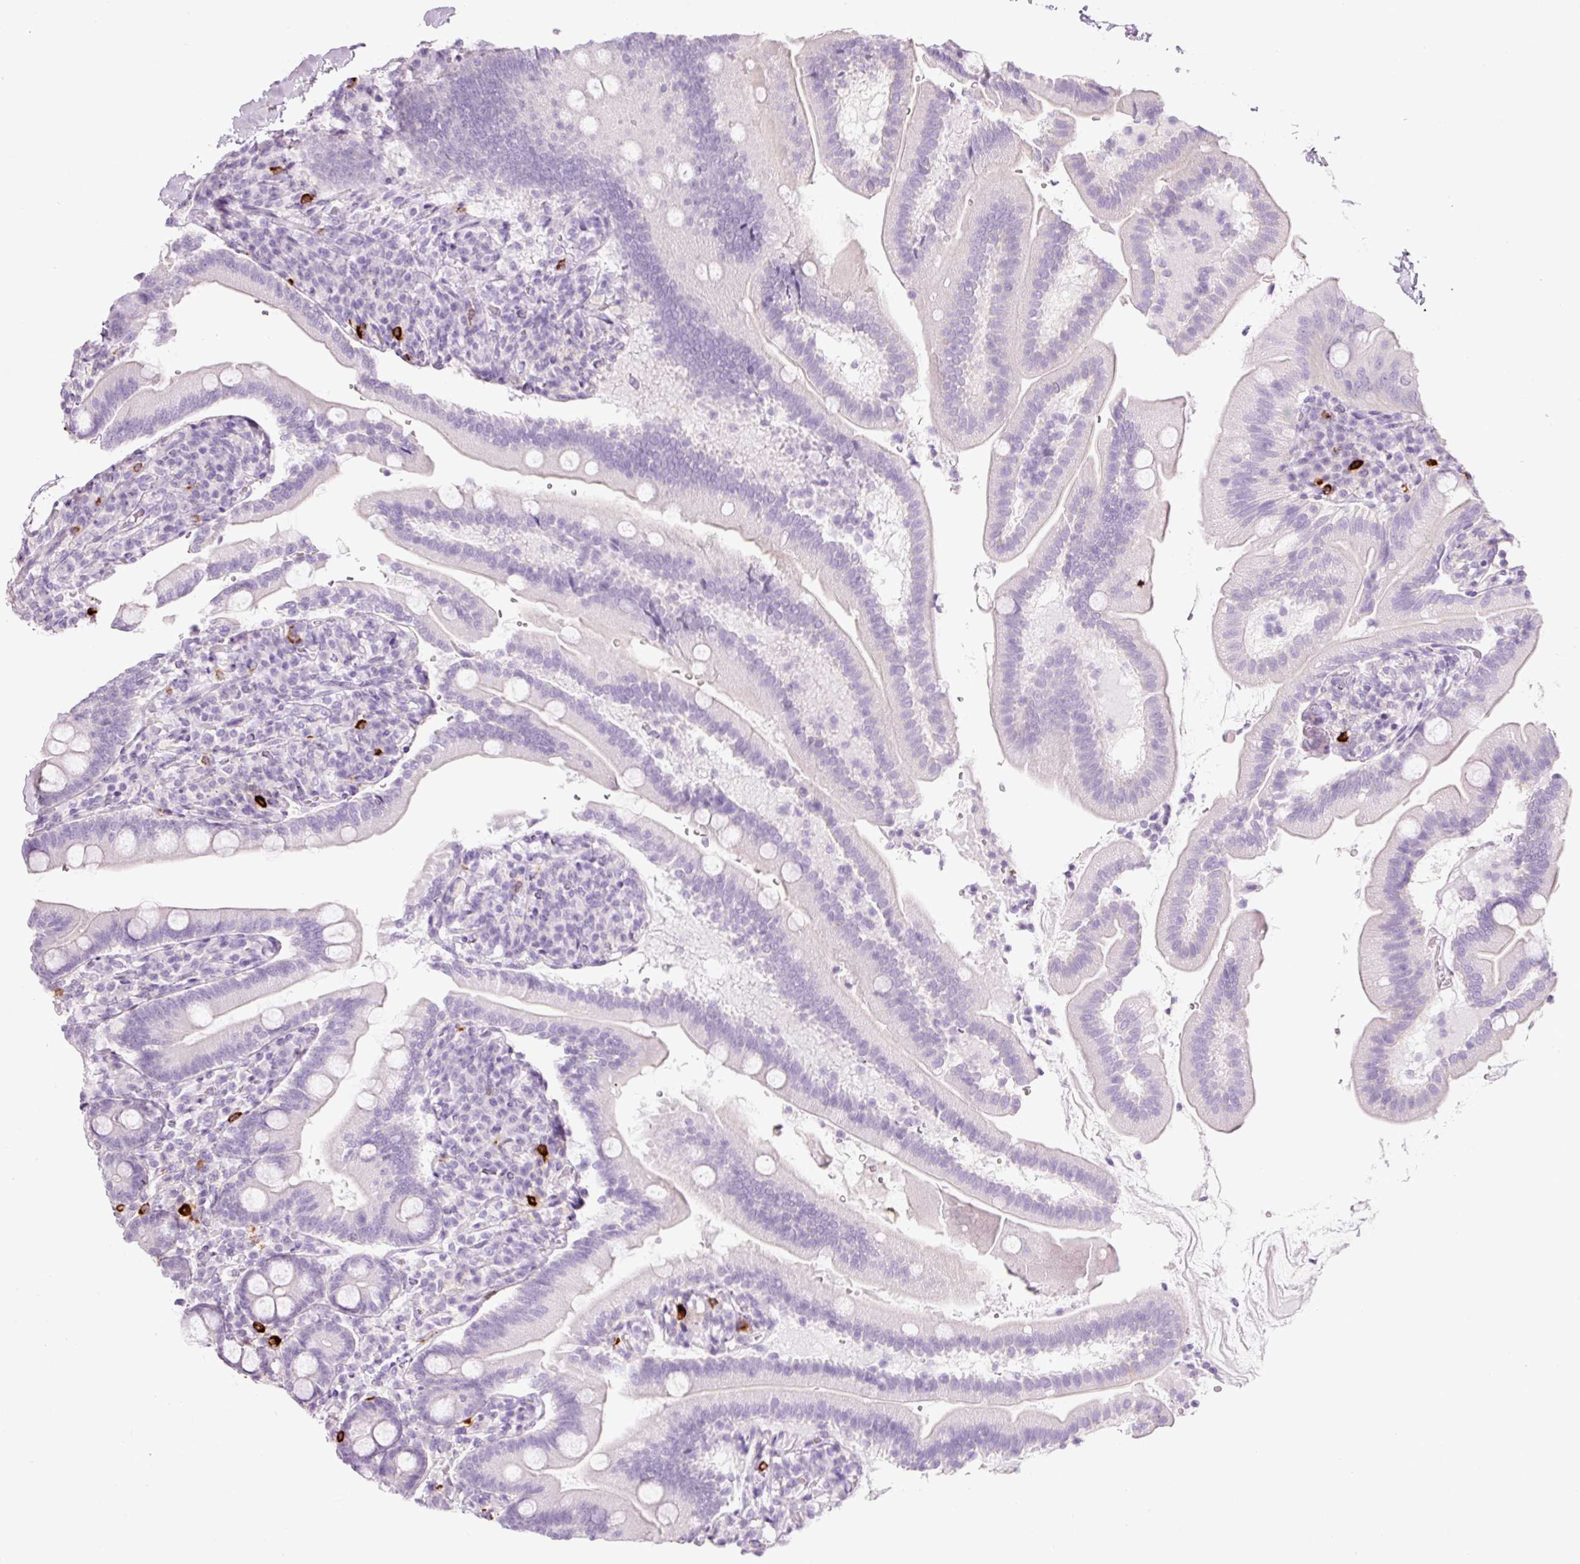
{"staining": {"intensity": "negative", "quantity": "none", "location": "none"}, "tissue": "duodenum", "cell_type": "Glandular cells", "image_type": "normal", "snomed": [{"axis": "morphology", "description": "Normal tissue, NOS"}, {"axis": "topography", "description": "Duodenum"}], "caption": "DAB immunohistochemical staining of unremarkable human duodenum displays no significant positivity in glandular cells.", "gene": "CMA1", "patient": {"sex": "female", "age": 67}}